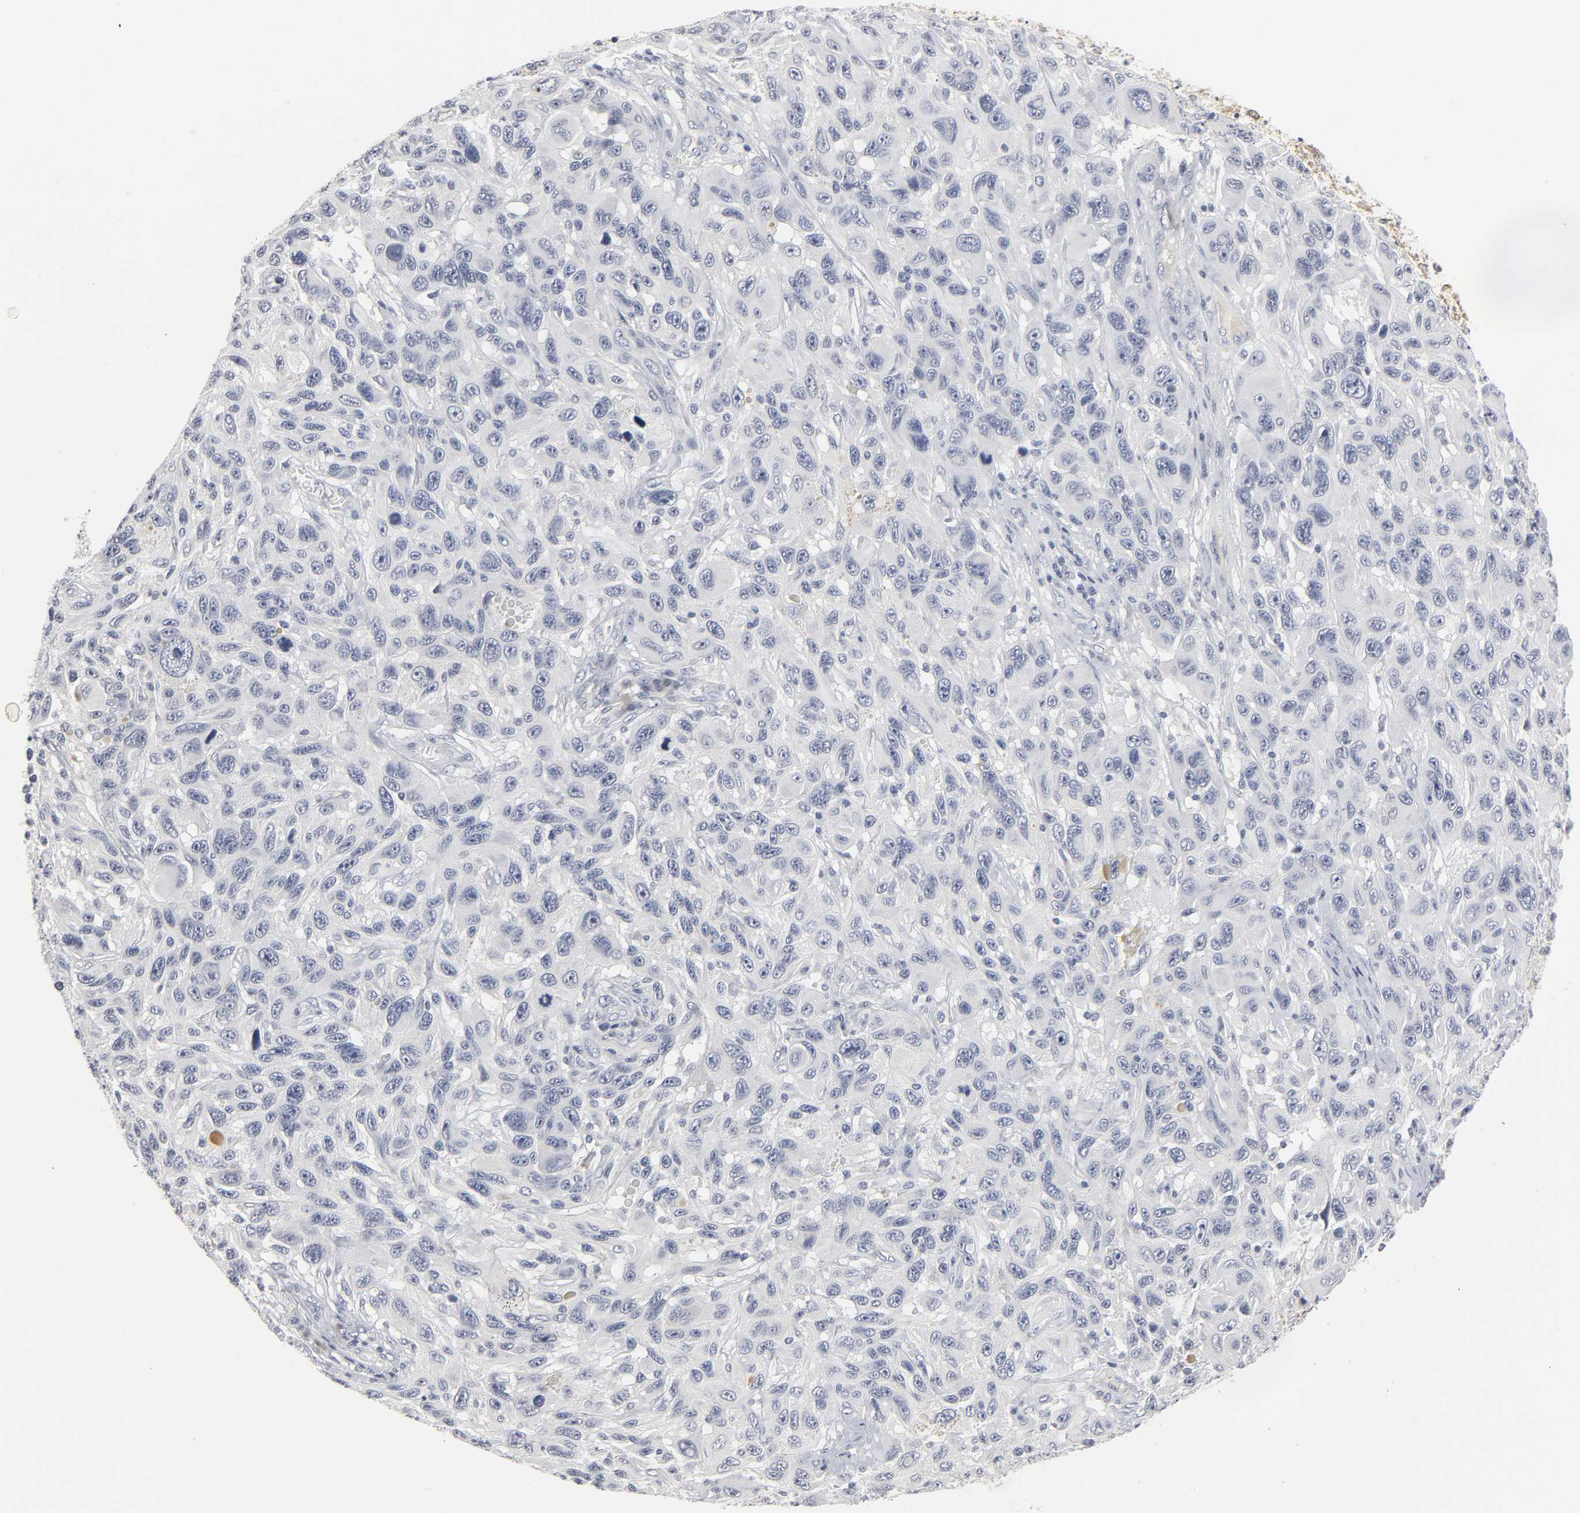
{"staining": {"intensity": "negative", "quantity": "none", "location": "none"}, "tissue": "melanoma", "cell_type": "Tumor cells", "image_type": "cancer", "snomed": [{"axis": "morphology", "description": "Malignant melanoma, NOS"}, {"axis": "topography", "description": "Skin"}], "caption": "Malignant melanoma was stained to show a protein in brown. There is no significant expression in tumor cells.", "gene": "TCAP", "patient": {"sex": "male", "age": 53}}